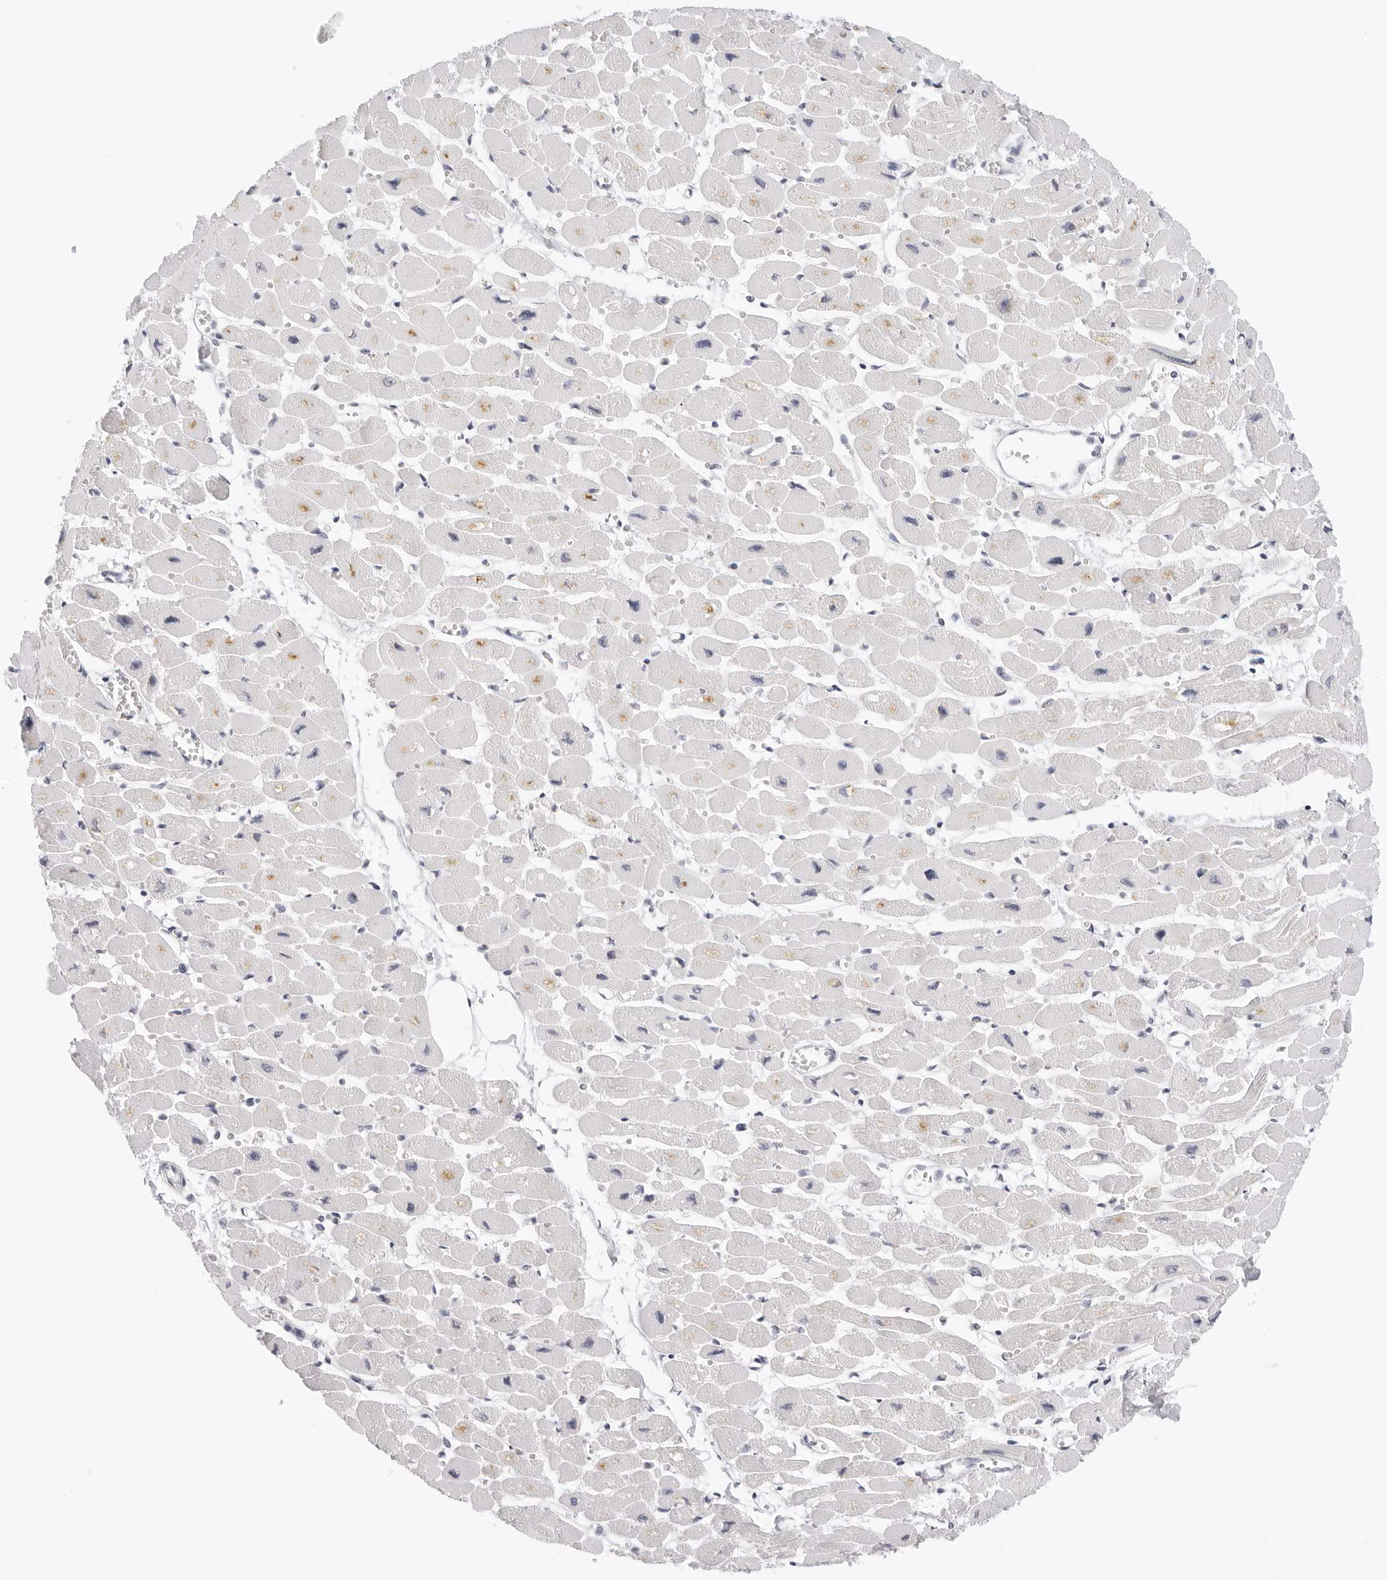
{"staining": {"intensity": "negative", "quantity": "none", "location": "none"}, "tissue": "heart muscle", "cell_type": "Cardiomyocytes", "image_type": "normal", "snomed": [{"axis": "morphology", "description": "Normal tissue, NOS"}, {"axis": "topography", "description": "Heart"}], "caption": "The IHC histopathology image has no significant staining in cardiomyocytes of heart muscle. The staining is performed using DAB (3,3'-diaminobenzidine) brown chromogen with nuclei counter-stained in using hematoxylin.", "gene": "EDN2", "patient": {"sex": "female", "age": 54}}